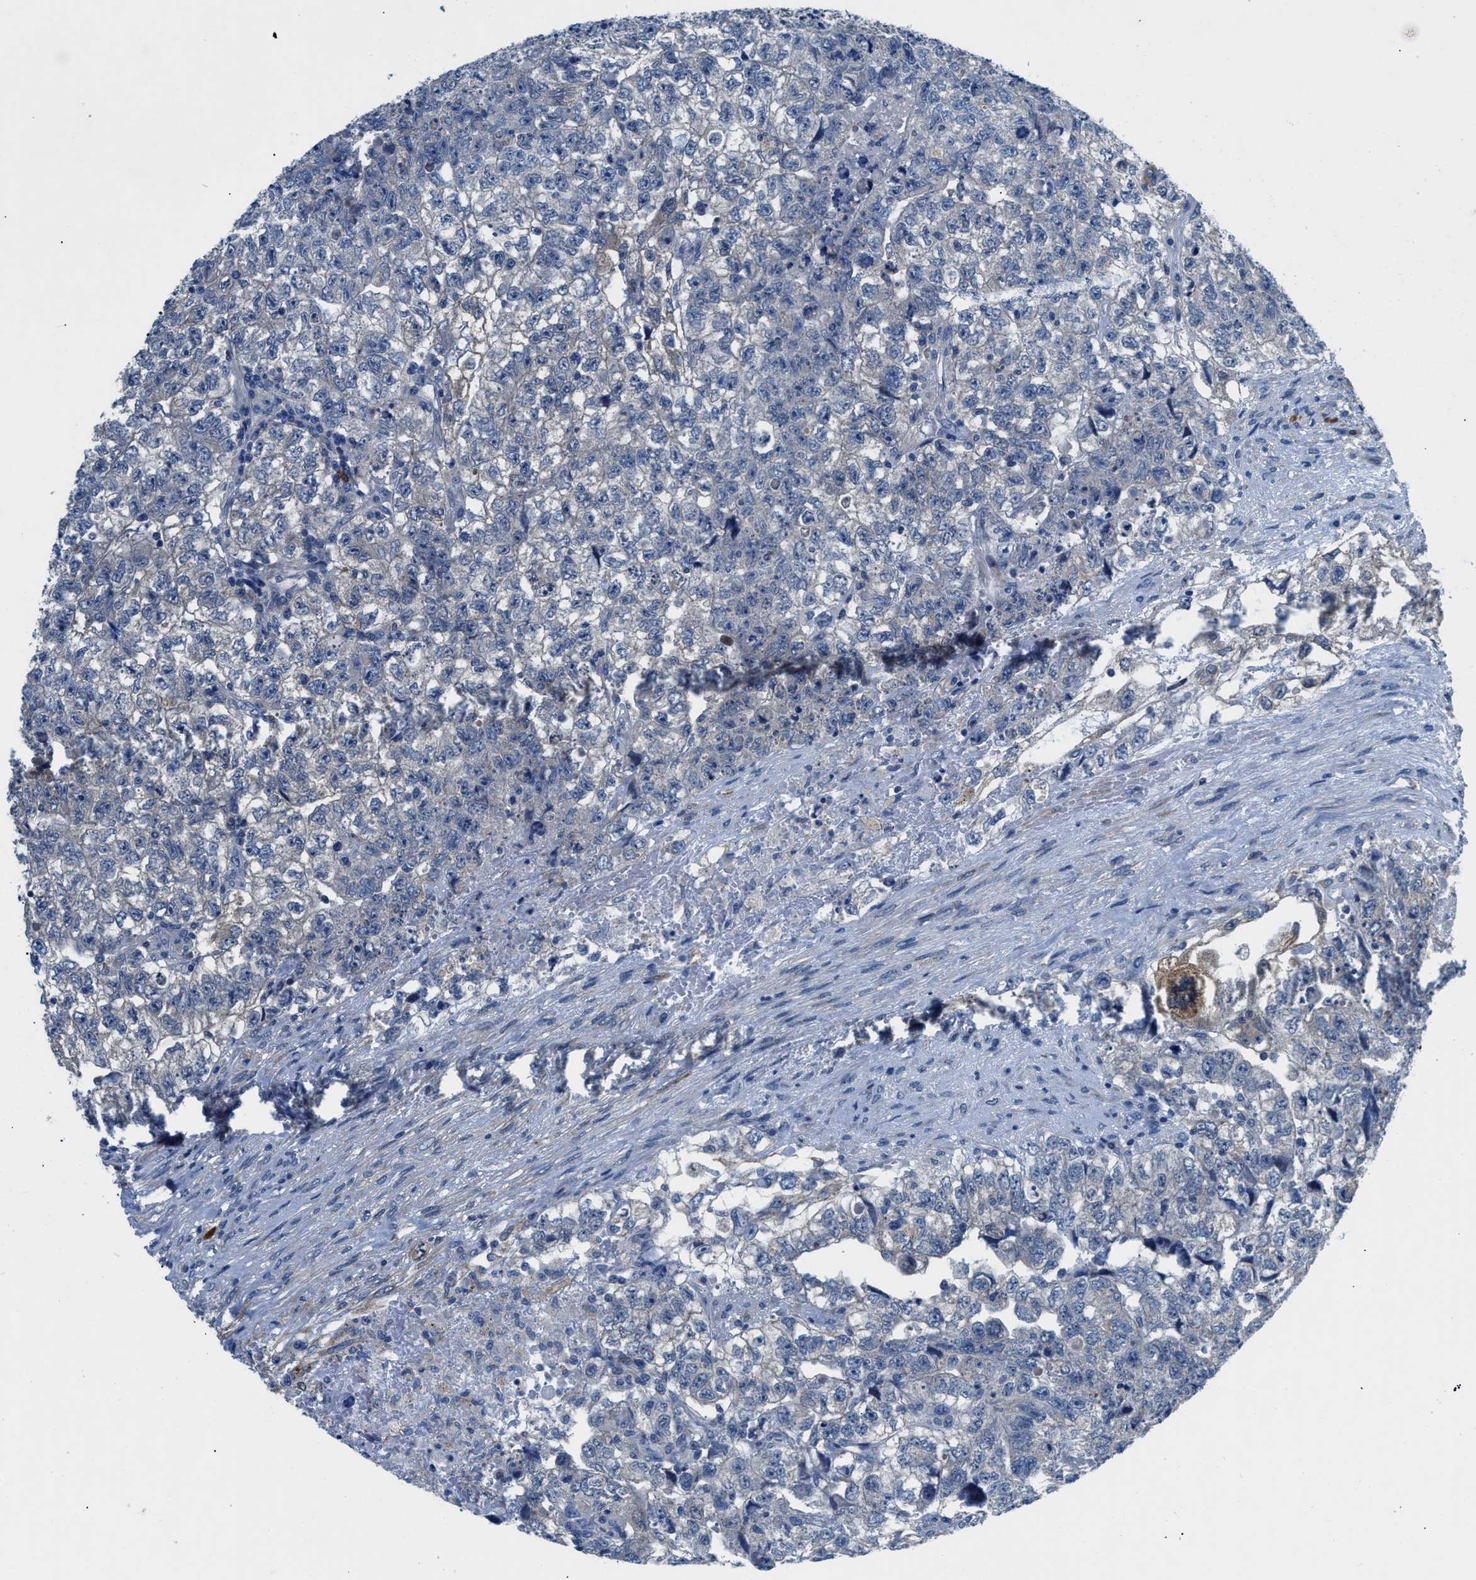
{"staining": {"intensity": "negative", "quantity": "none", "location": "none"}, "tissue": "testis cancer", "cell_type": "Tumor cells", "image_type": "cancer", "snomed": [{"axis": "morphology", "description": "Carcinoma, Embryonal, NOS"}, {"axis": "topography", "description": "Testis"}], "caption": "Immunohistochemistry (IHC) photomicrograph of testis cancer stained for a protein (brown), which shows no expression in tumor cells.", "gene": "UAP1", "patient": {"sex": "male", "age": 36}}